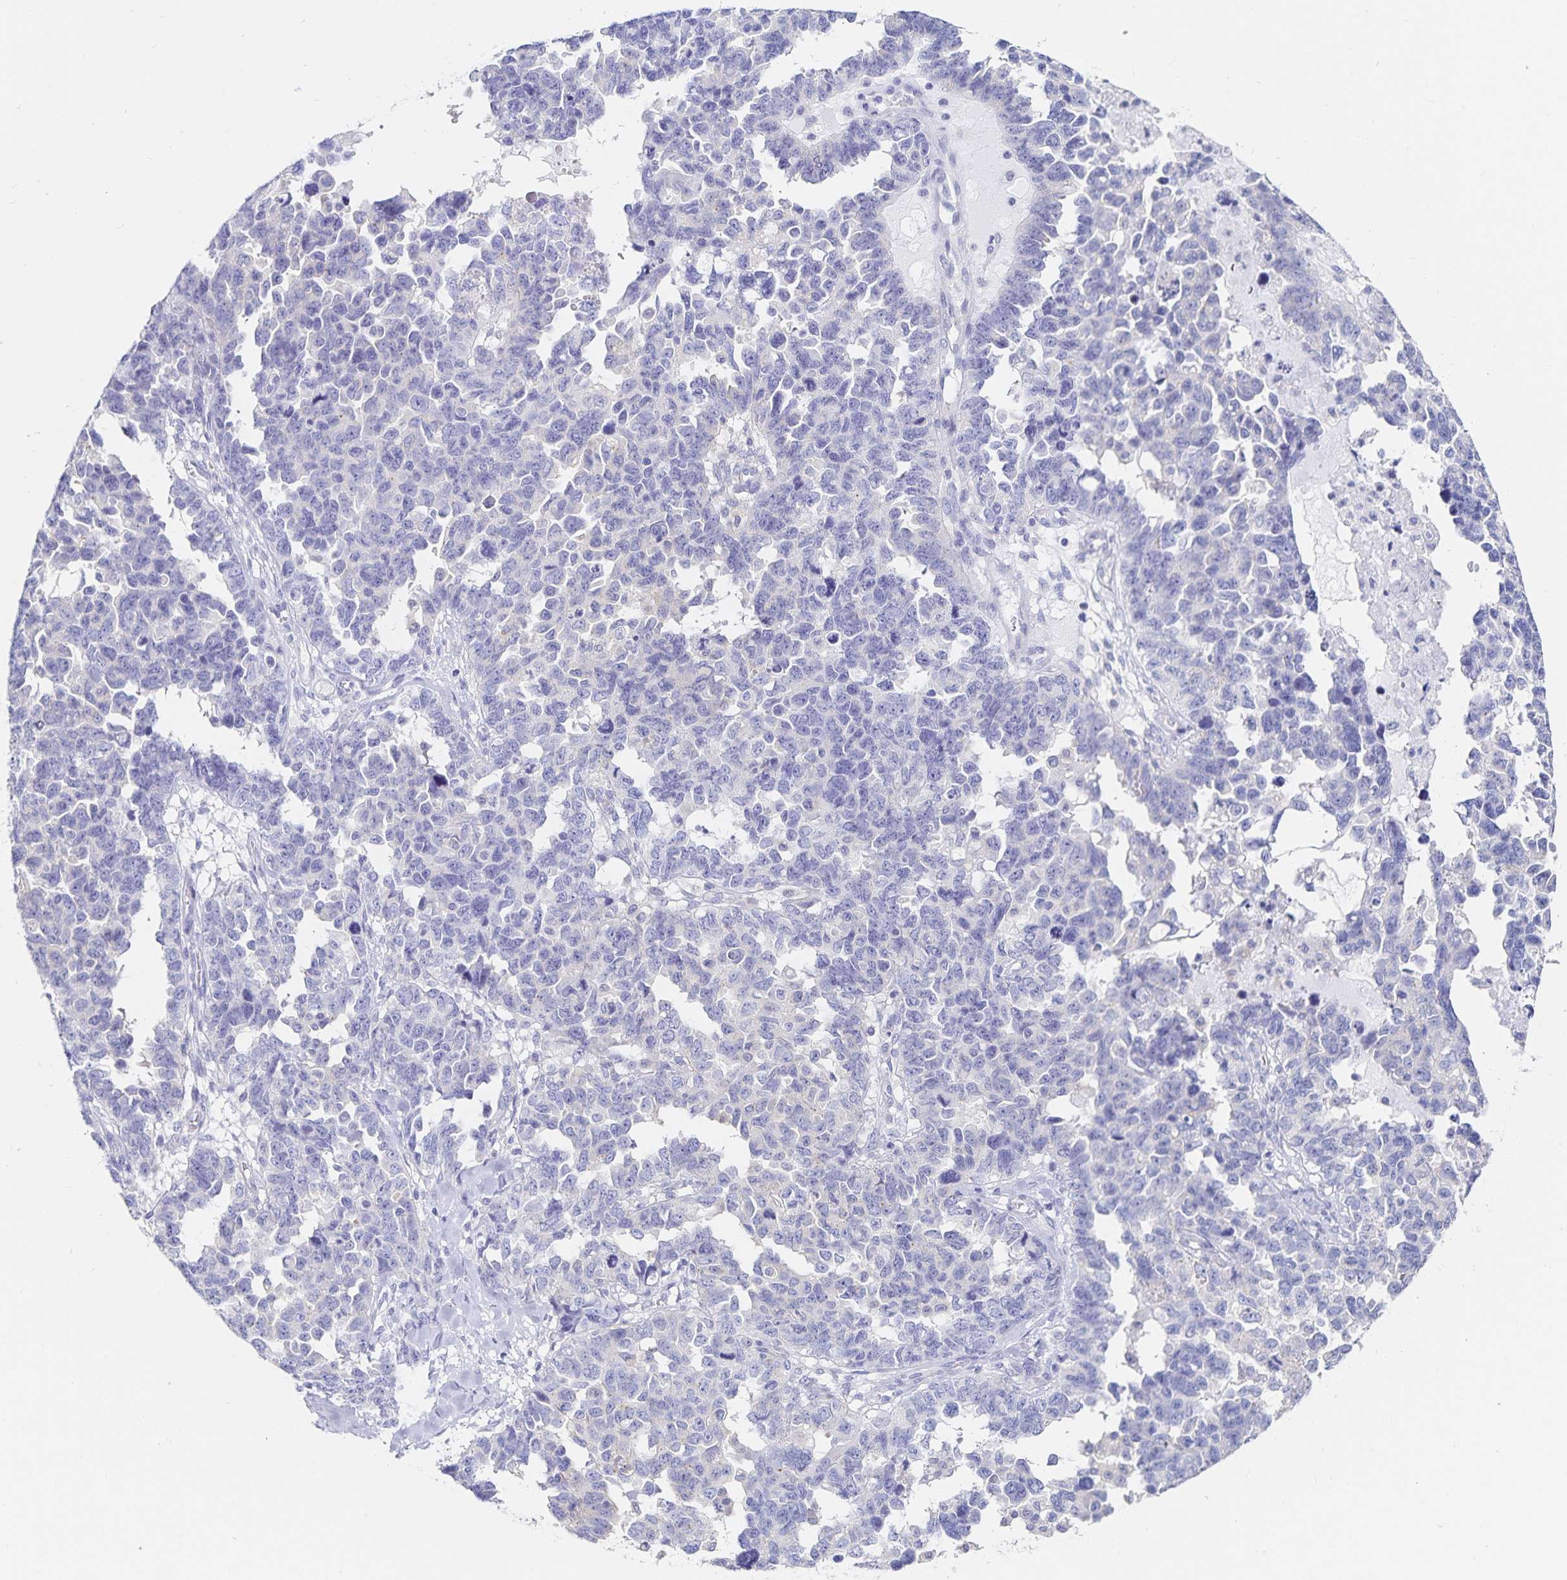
{"staining": {"intensity": "negative", "quantity": "none", "location": "none"}, "tissue": "ovarian cancer", "cell_type": "Tumor cells", "image_type": "cancer", "snomed": [{"axis": "morphology", "description": "Cystadenocarcinoma, serous, NOS"}, {"axis": "topography", "description": "Ovary"}], "caption": "Immunohistochemistry (IHC) of human ovarian cancer exhibits no positivity in tumor cells.", "gene": "TNIP1", "patient": {"sex": "female", "age": 69}}